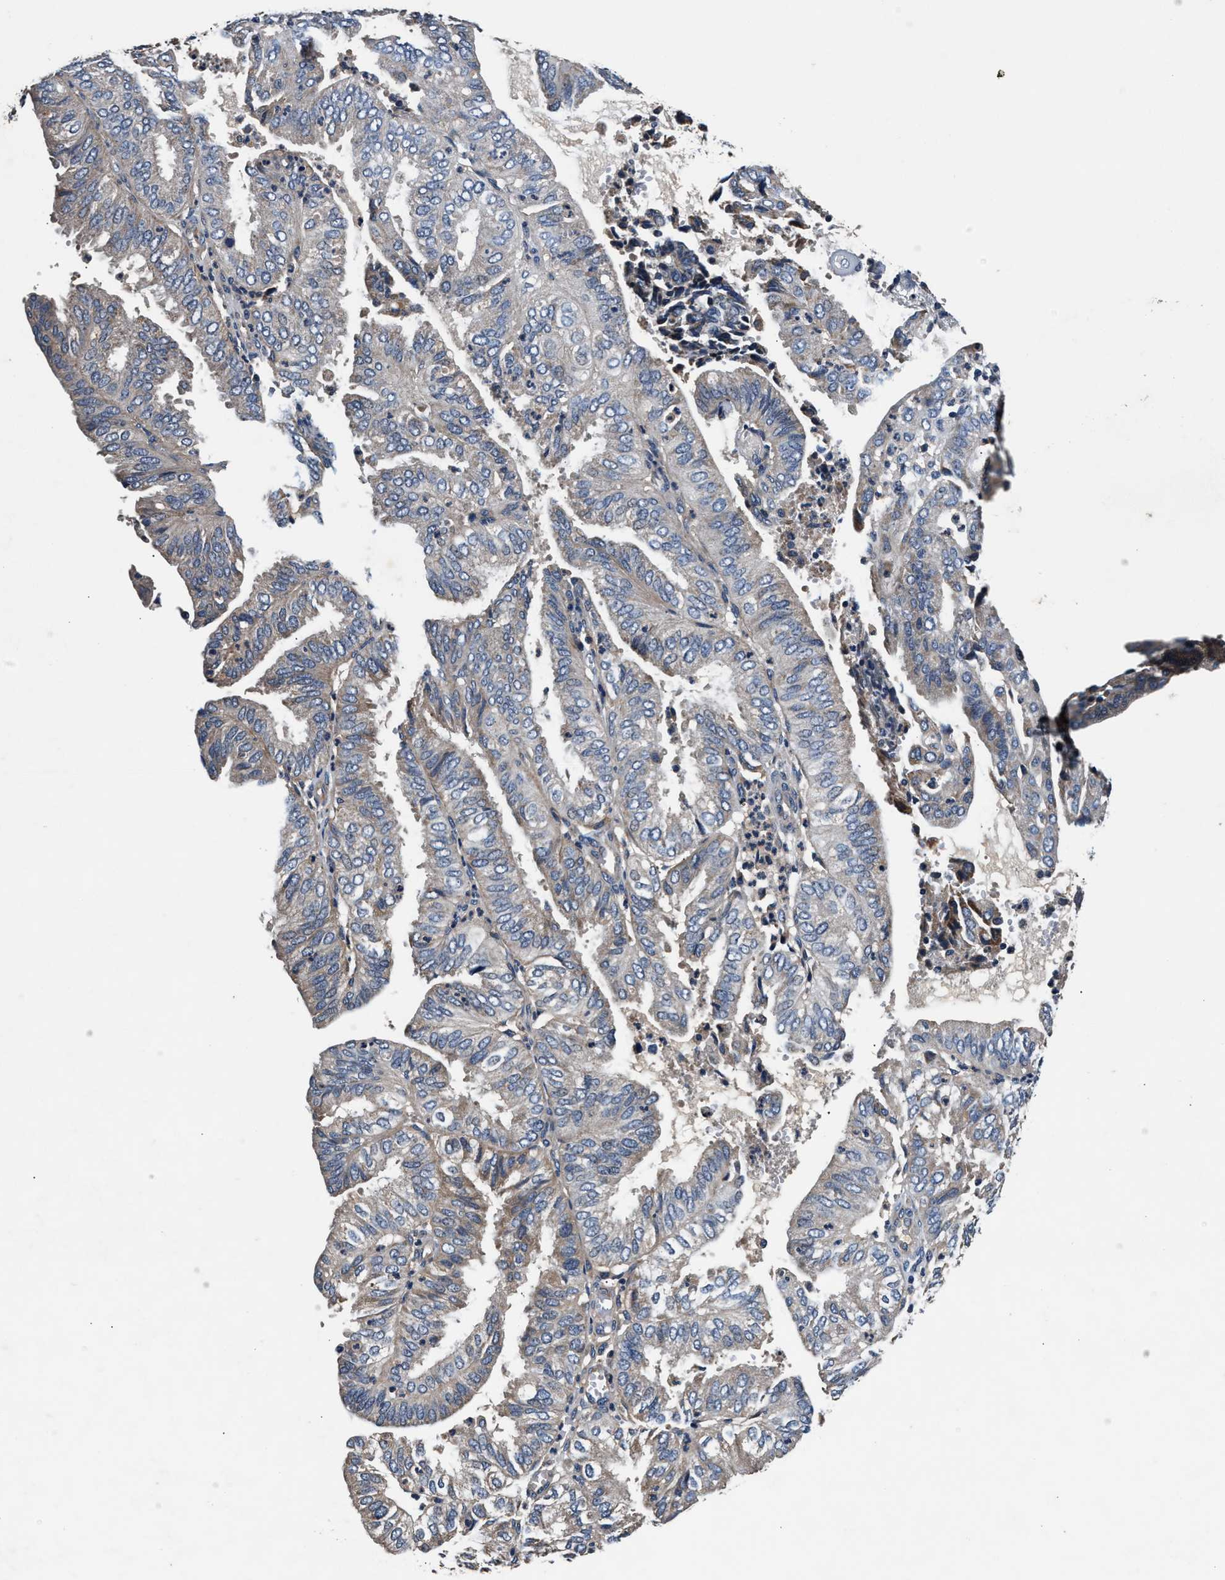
{"staining": {"intensity": "weak", "quantity": "<25%", "location": "cytoplasmic/membranous"}, "tissue": "endometrial cancer", "cell_type": "Tumor cells", "image_type": "cancer", "snomed": [{"axis": "morphology", "description": "Adenocarcinoma, NOS"}, {"axis": "topography", "description": "Uterus"}], "caption": "Immunohistochemistry histopathology image of human adenocarcinoma (endometrial) stained for a protein (brown), which exhibits no expression in tumor cells.", "gene": "IMMT", "patient": {"sex": "female", "age": 60}}